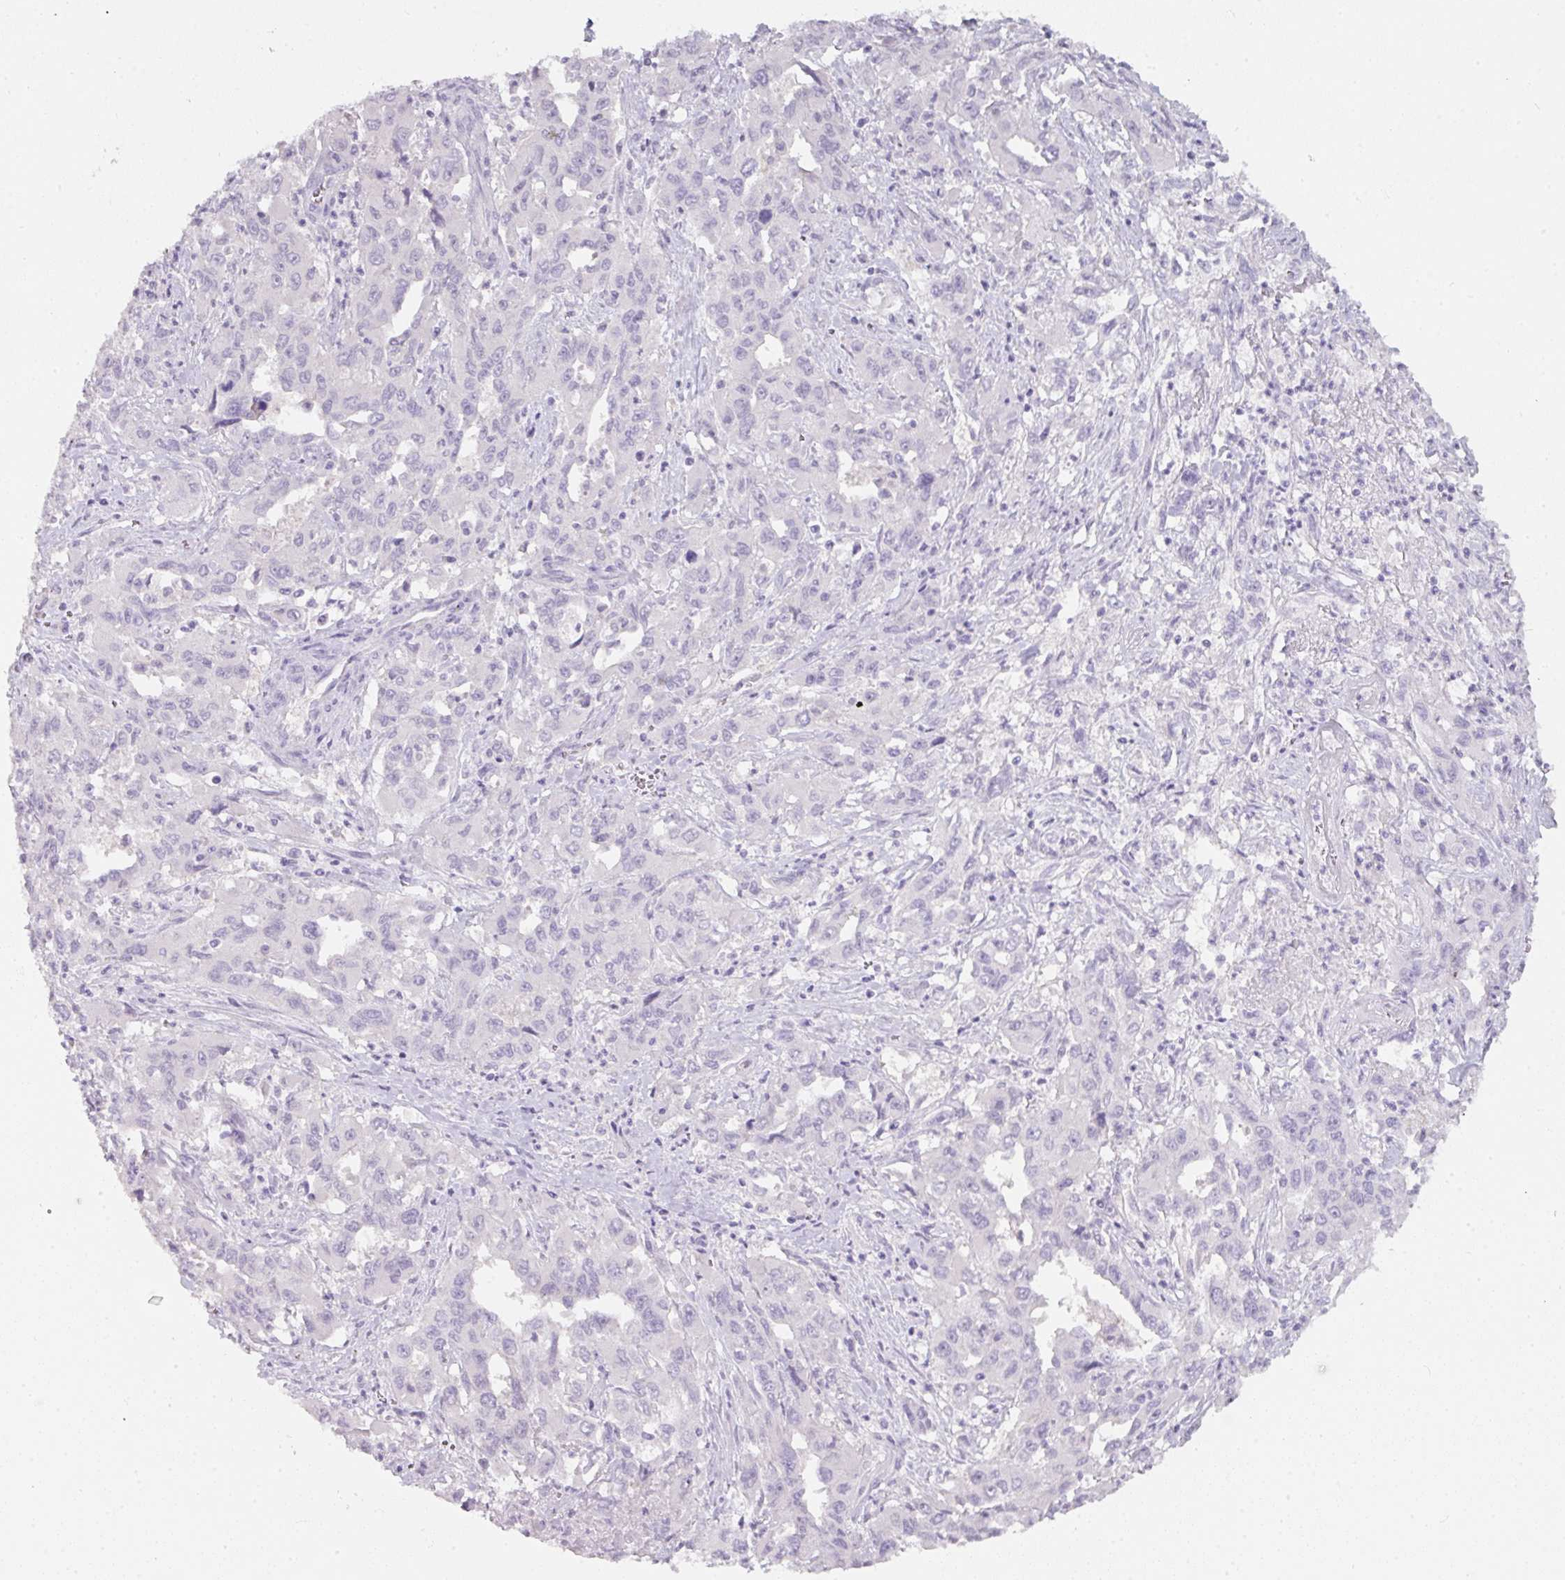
{"staining": {"intensity": "negative", "quantity": "none", "location": "none"}, "tissue": "liver cancer", "cell_type": "Tumor cells", "image_type": "cancer", "snomed": [{"axis": "morphology", "description": "Carcinoma, Hepatocellular, NOS"}, {"axis": "topography", "description": "Liver"}], "caption": "Immunohistochemistry micrograph of liver cancer stained for a protein (brown), which exhibits no staining in tumor cells.", "gene": "SLC2A2", "patient": {"sex": "male", "age": 63}}